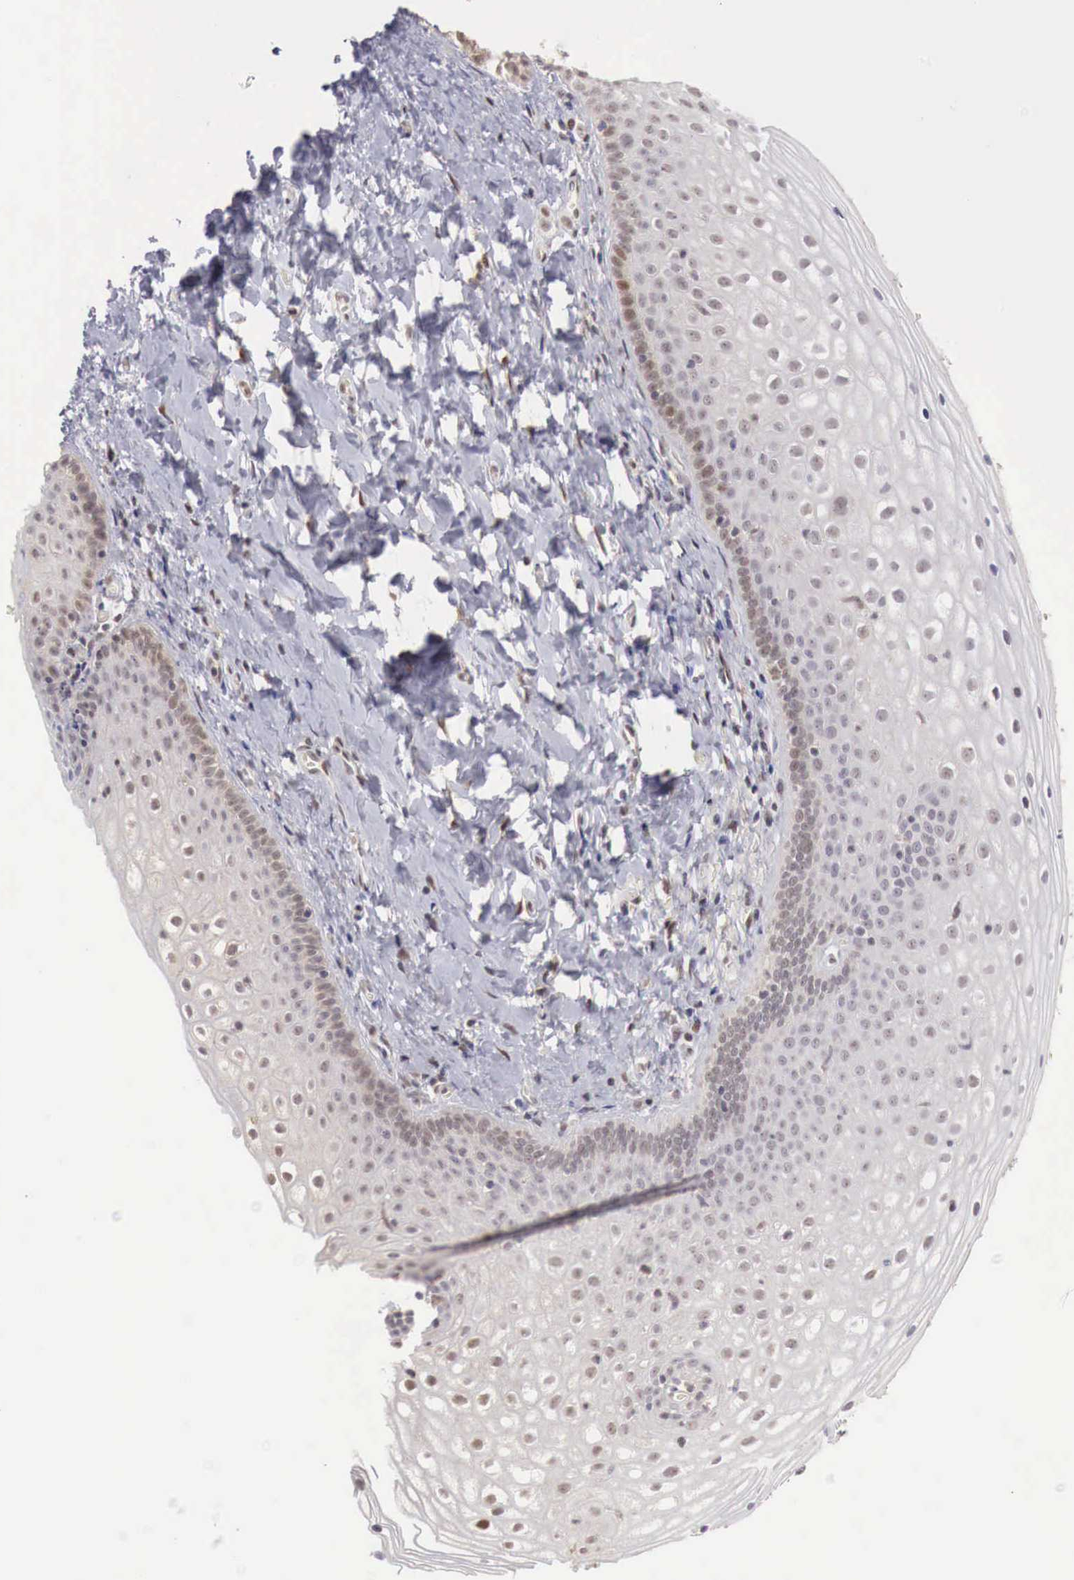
{"staining": {"intensity": "weak", "quantity": "25%-75%", "location": "cytoplasmic/membranous,nuclear"}, "tissue": "cervix", "cell_type": "Glandular cells", "image_type": "normal", "snomed": [{"axis": "morphology", "description": "Normal tissue, NOS"}, {"axis": "topography", "description": "Cervix"}], "caption": "Approximately 25%-75% of glandular cells in normal cervix display weak cytoplasmic/membranous,nuclear protein expression as visualized by brown immunohistochemical staining.", "gene": "TBC1D9", "patient": {"sex": "female", "age": 53}}